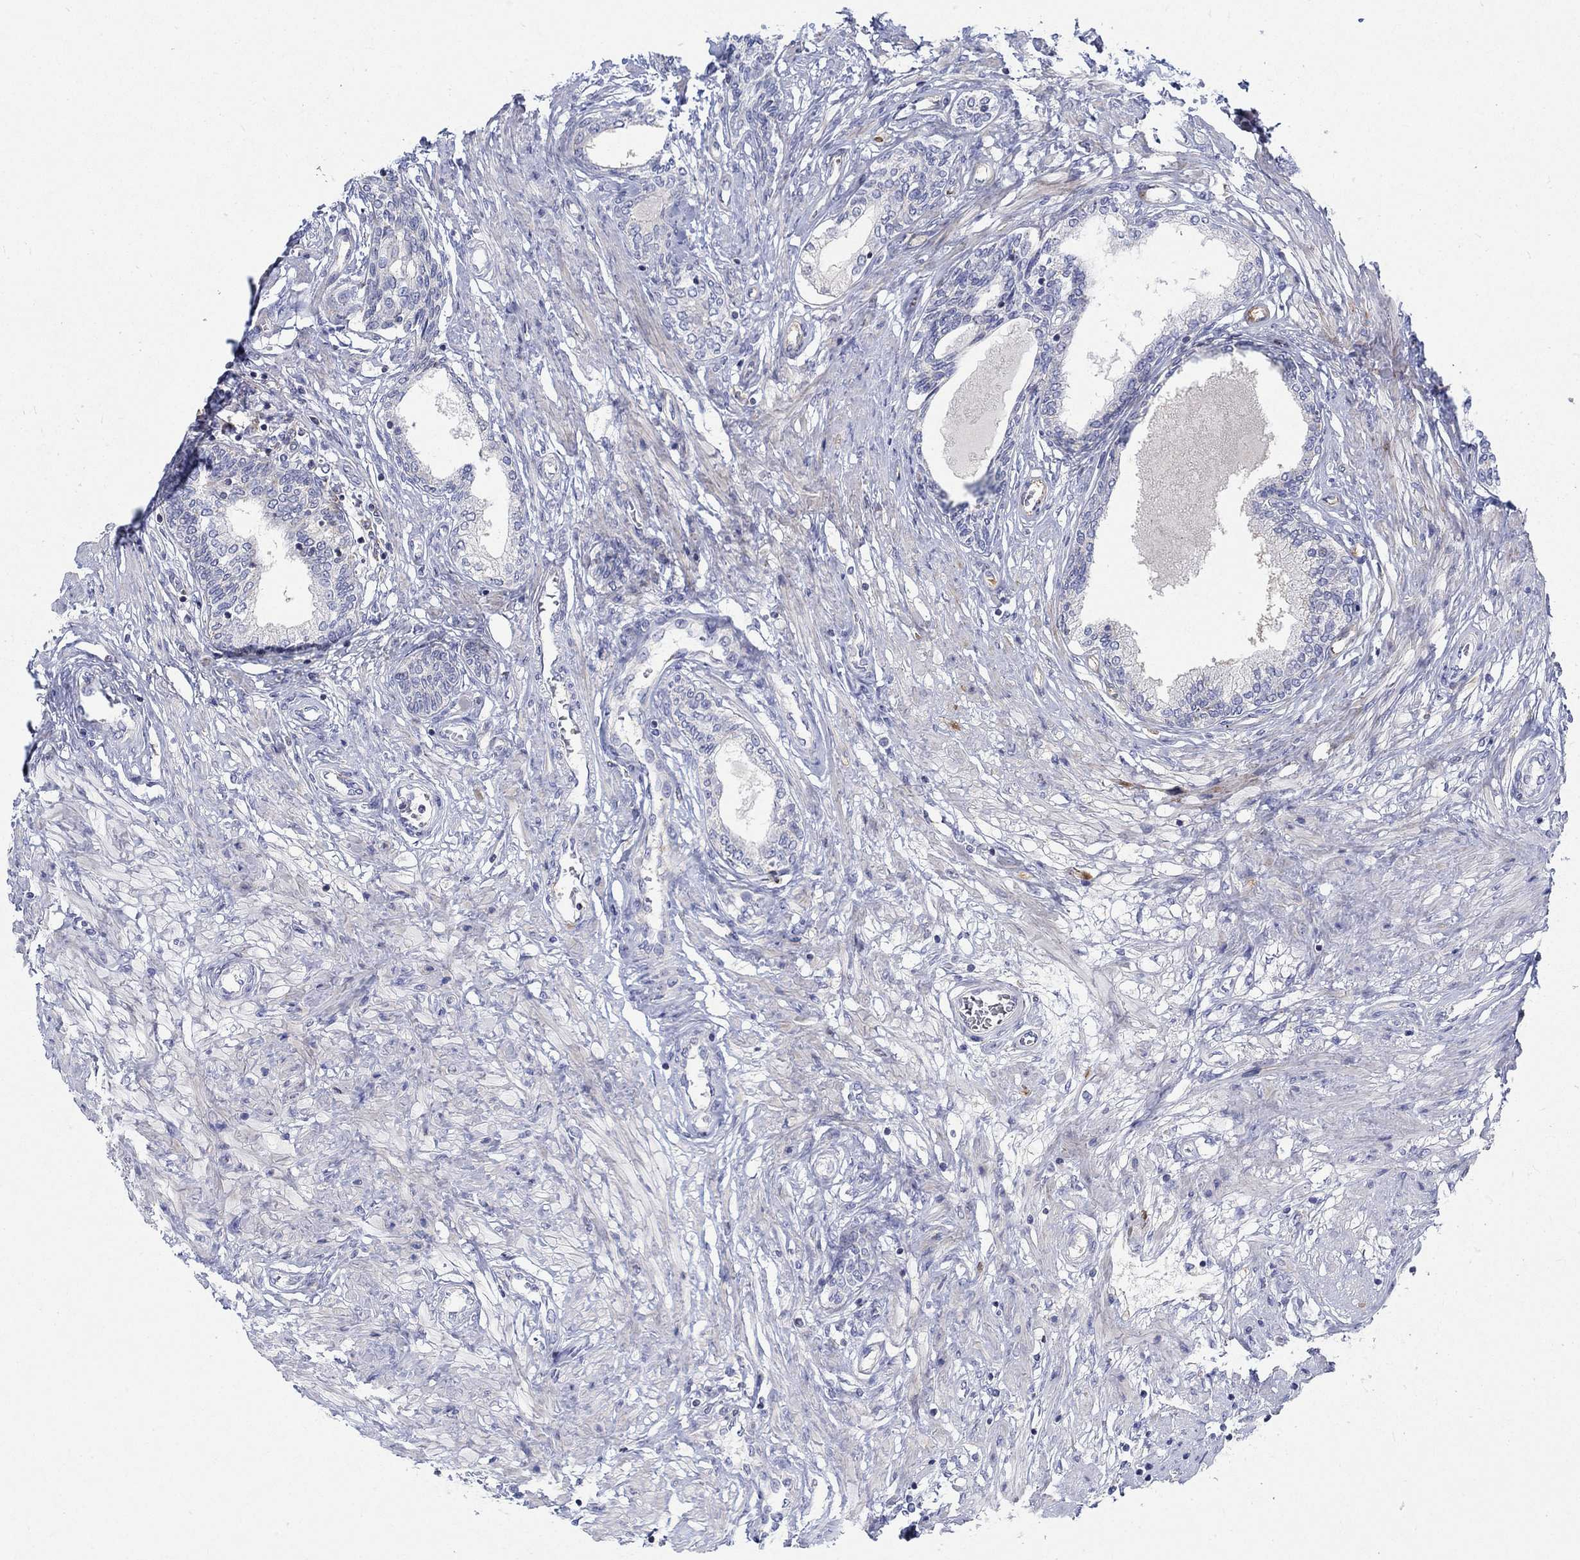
{"staining": {"intensity": "negative", "quantity": "none", "location": "none"}, "tissue": "prostate cancer", "cell_type": "Tumor cells", "image_type": "cancer", "snomed": [{"axis": "morphology", "description": "Adenocarcinoma, Low grade"}, {"axis": "topography", "description": "Prostate and seminal vesicle, NOS"}], "caption": "The micrograph demonstrates no significant staining in tumor cells of prostate cancer (low-grade adenocarcinoma).", "gene": "NAV3", "patient": {"sex": "male", "age": 61}}